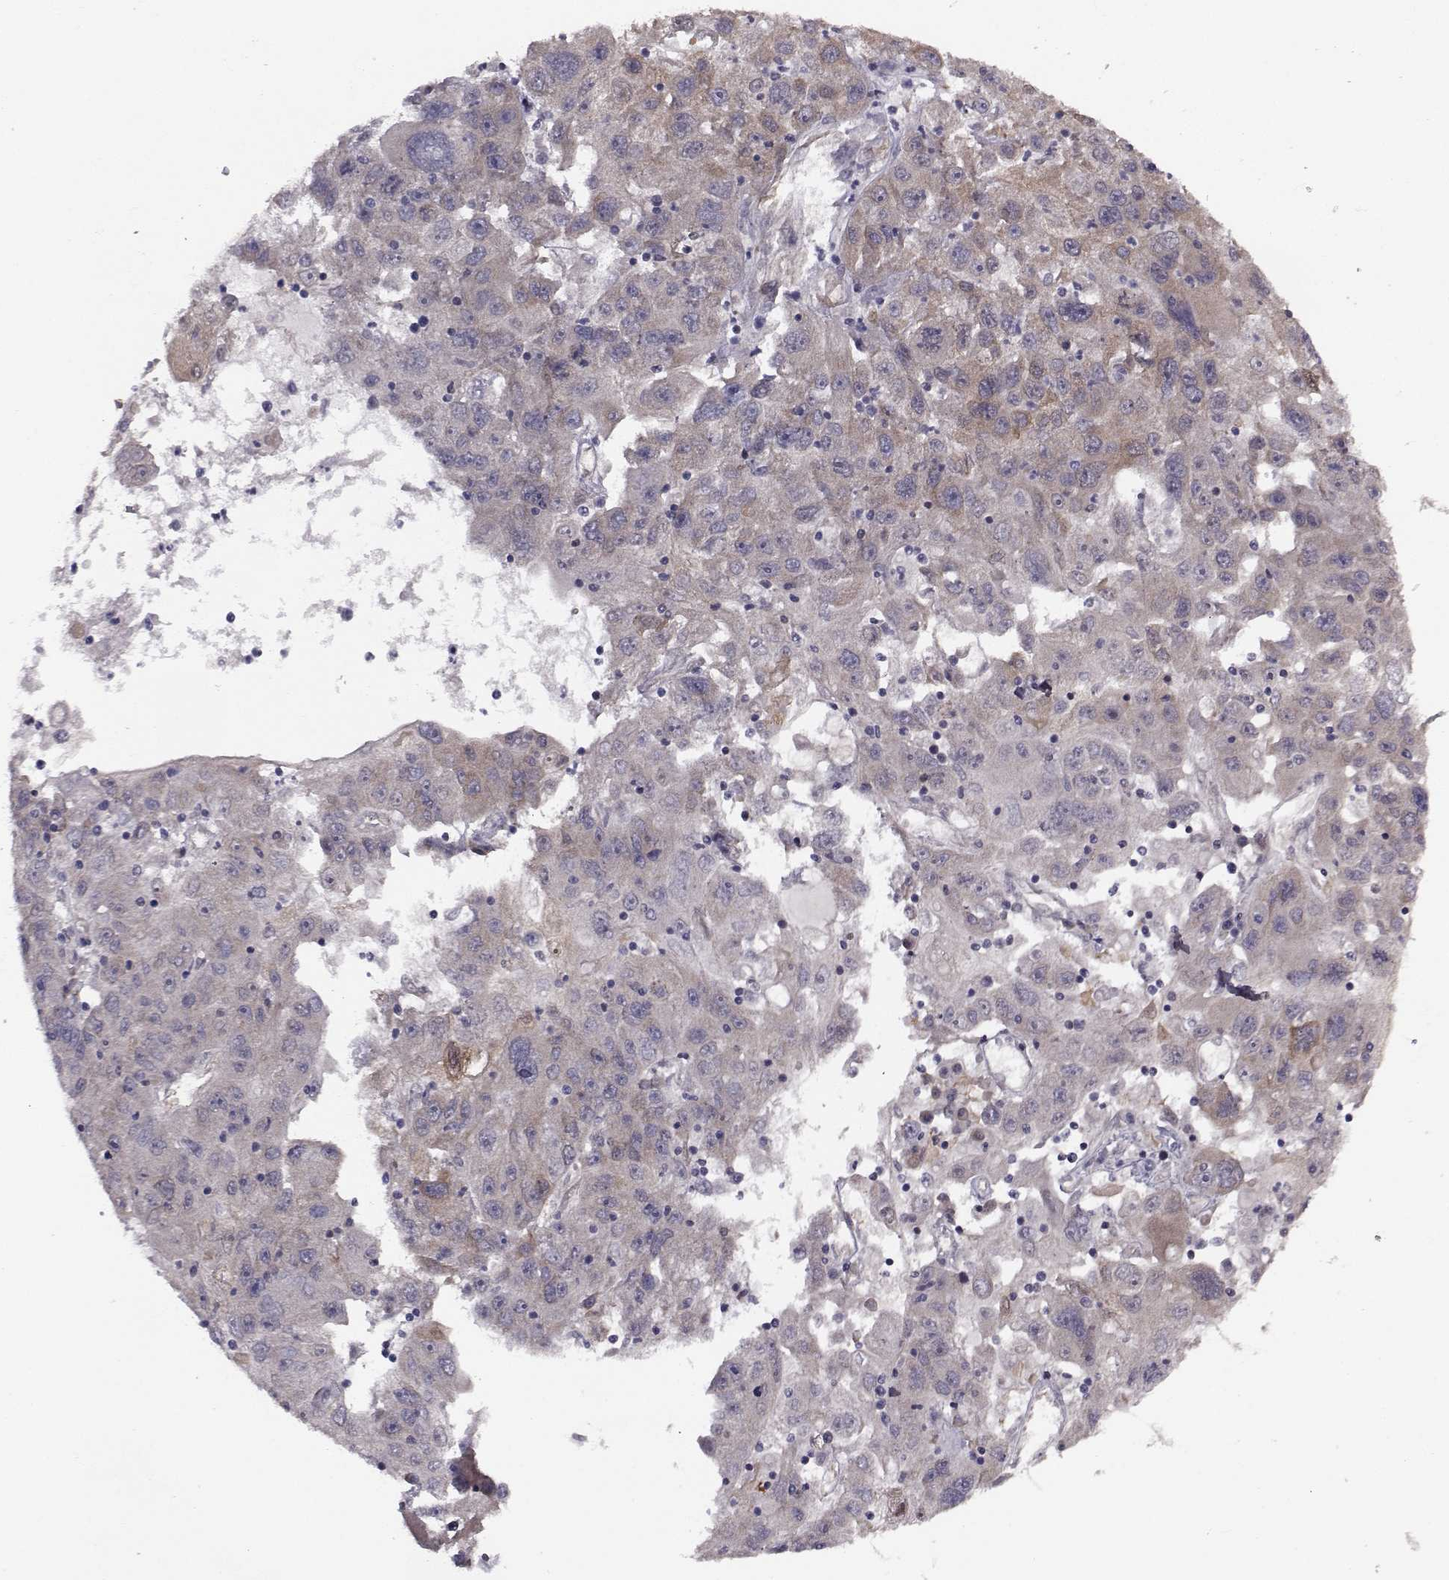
{"staining": {"intensity": "weak", "quantity": "<25%", "location": "cytoplasmic/membranous"}, "tissue": "stomach cancer", "cell_type": "Tumor cells", "image_type": "cancer", "snomed": [{"axis": "morphology", "description": "Adenocarcinoma, NOS"}, {"axis": "topography", "description": "Stomach"}], "caption": "A high-resolution histopathology image shows immunohistochemistry staining of stomach cancer (adenocarcinoma), which displays no significant expression in tumor cells. (Brightfield microscopy of DAB immunohistochemistry (IHC) at high magnification).", "gene": "TRIP10", "patient": {"sex": "male", "age": 56}}